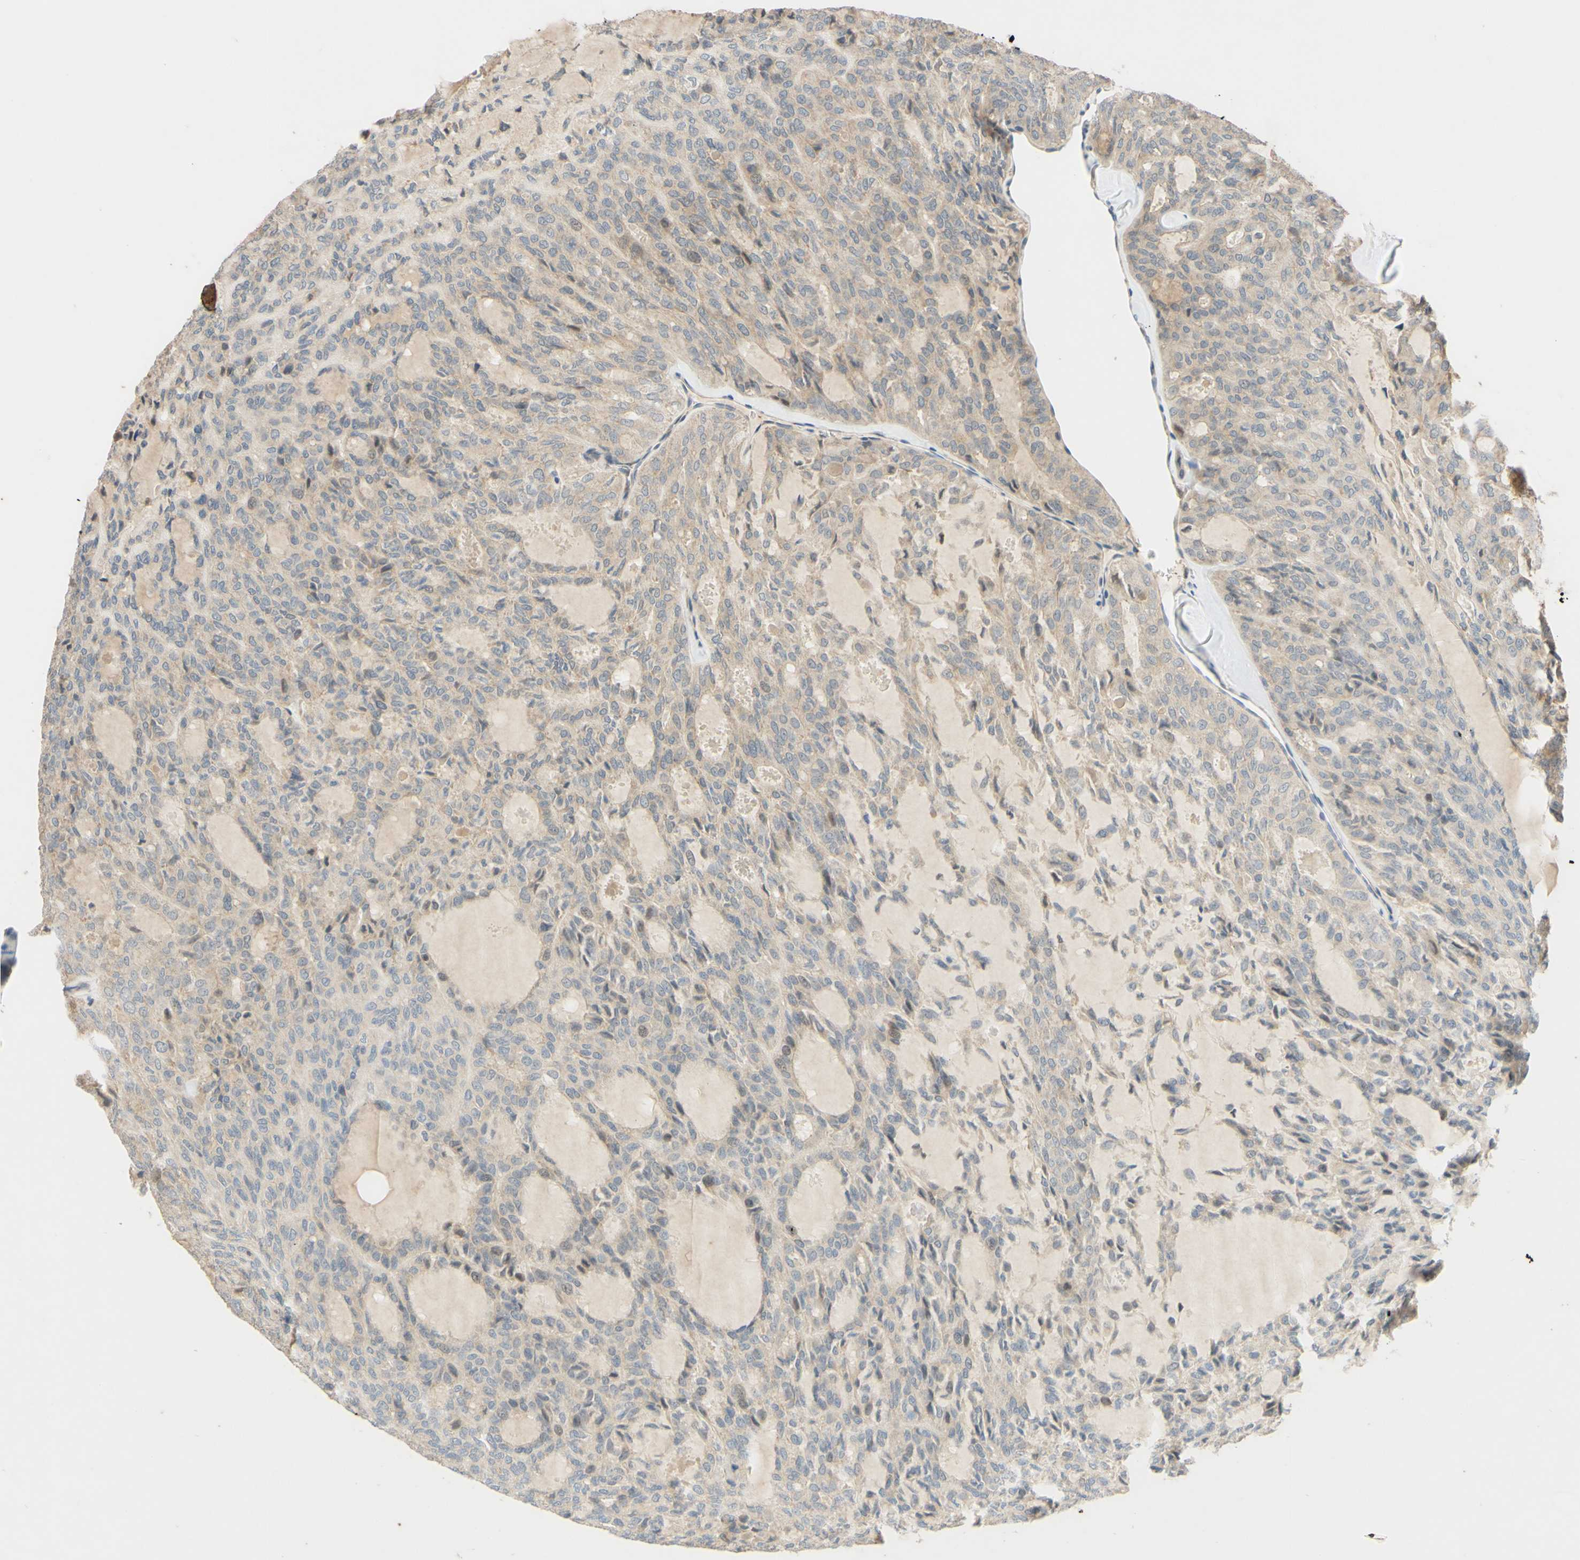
{"staining": {"intensity": "weak", "quantity": ">75%", "location": "cytoplasmic/membranous"}, "tissue": "thyroid cancer", "cell_type": "Tumor cells", "image_type": "cancer", "snomed": [{"axis": "morphology", "description": "Follicular adenoma carcinoma, NOS"}, {"axis": "topography", "description": "Thyroid gland"}], "caption": "IHC histopathology image of thyroid cancer stained for a protein (brown), which demonstrates low levels of weak cytoplasmic/membranous positivity in about >75% of tumor cells.", "gene": "GATA1", "patient": {"sex": "male", "age": 75}}